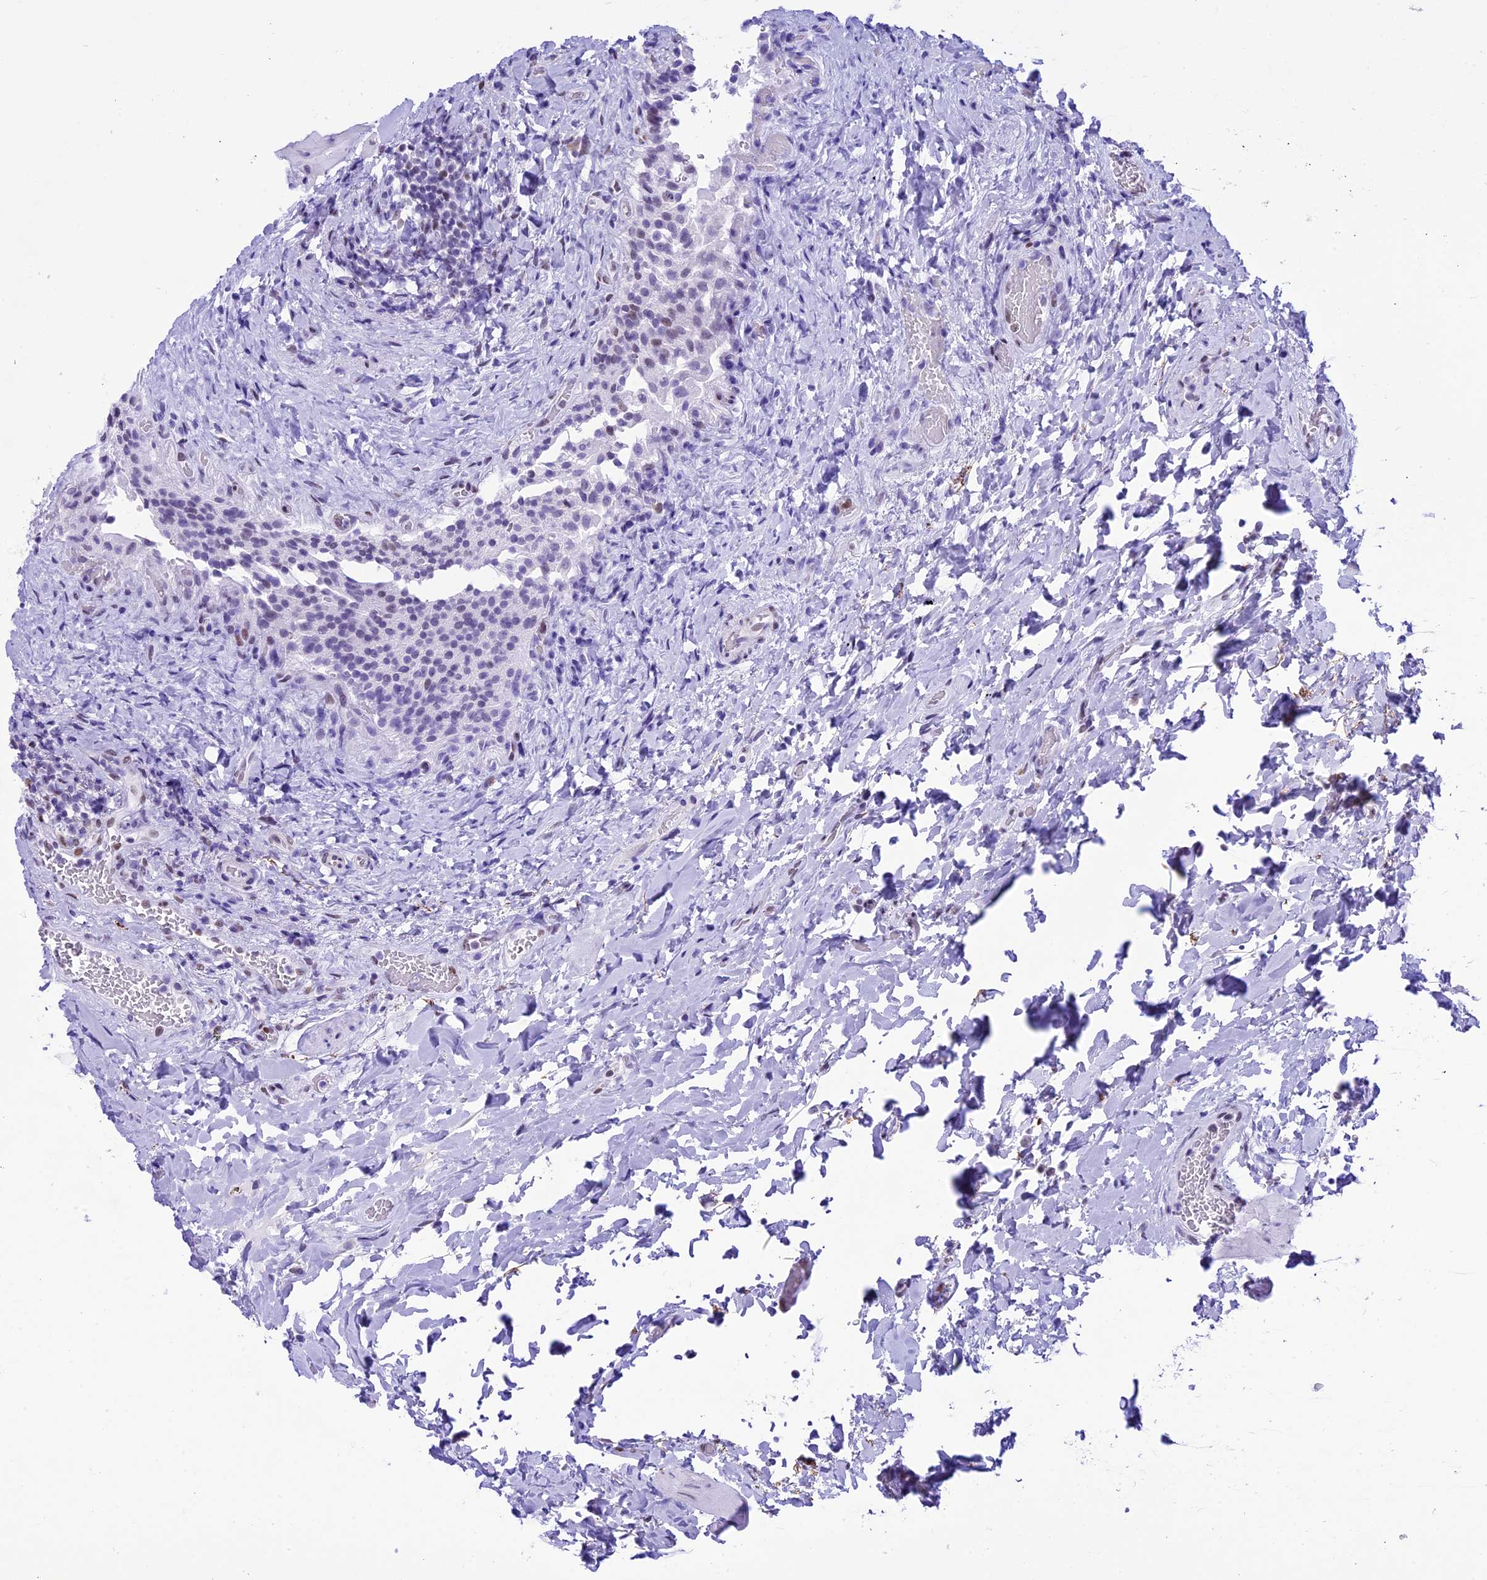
{"staining": {"intensity": "moderate", "quantity": "25%-75%", "location": "nuclear"}, "tissue": "urinary bladder", "cell_type": "Urothelial cells", "image_type": "normal", "snomed": [{"axis": "morphology", "description": "Normal tissue, NOS"}, {"axis": "morphology", "description": "Inflammation, NOS"}, {"axis": "topography", "description": "Urinary bladder"}], "caption": "This photomicrograph shows immunohistochemistry staining of benign human urinary bladder, with medium moderate nuclear expression in about 25%-75% of urothelial cells.", "gene": "RPS6KB1", "patient": {"sex": "male", "age": 64}}